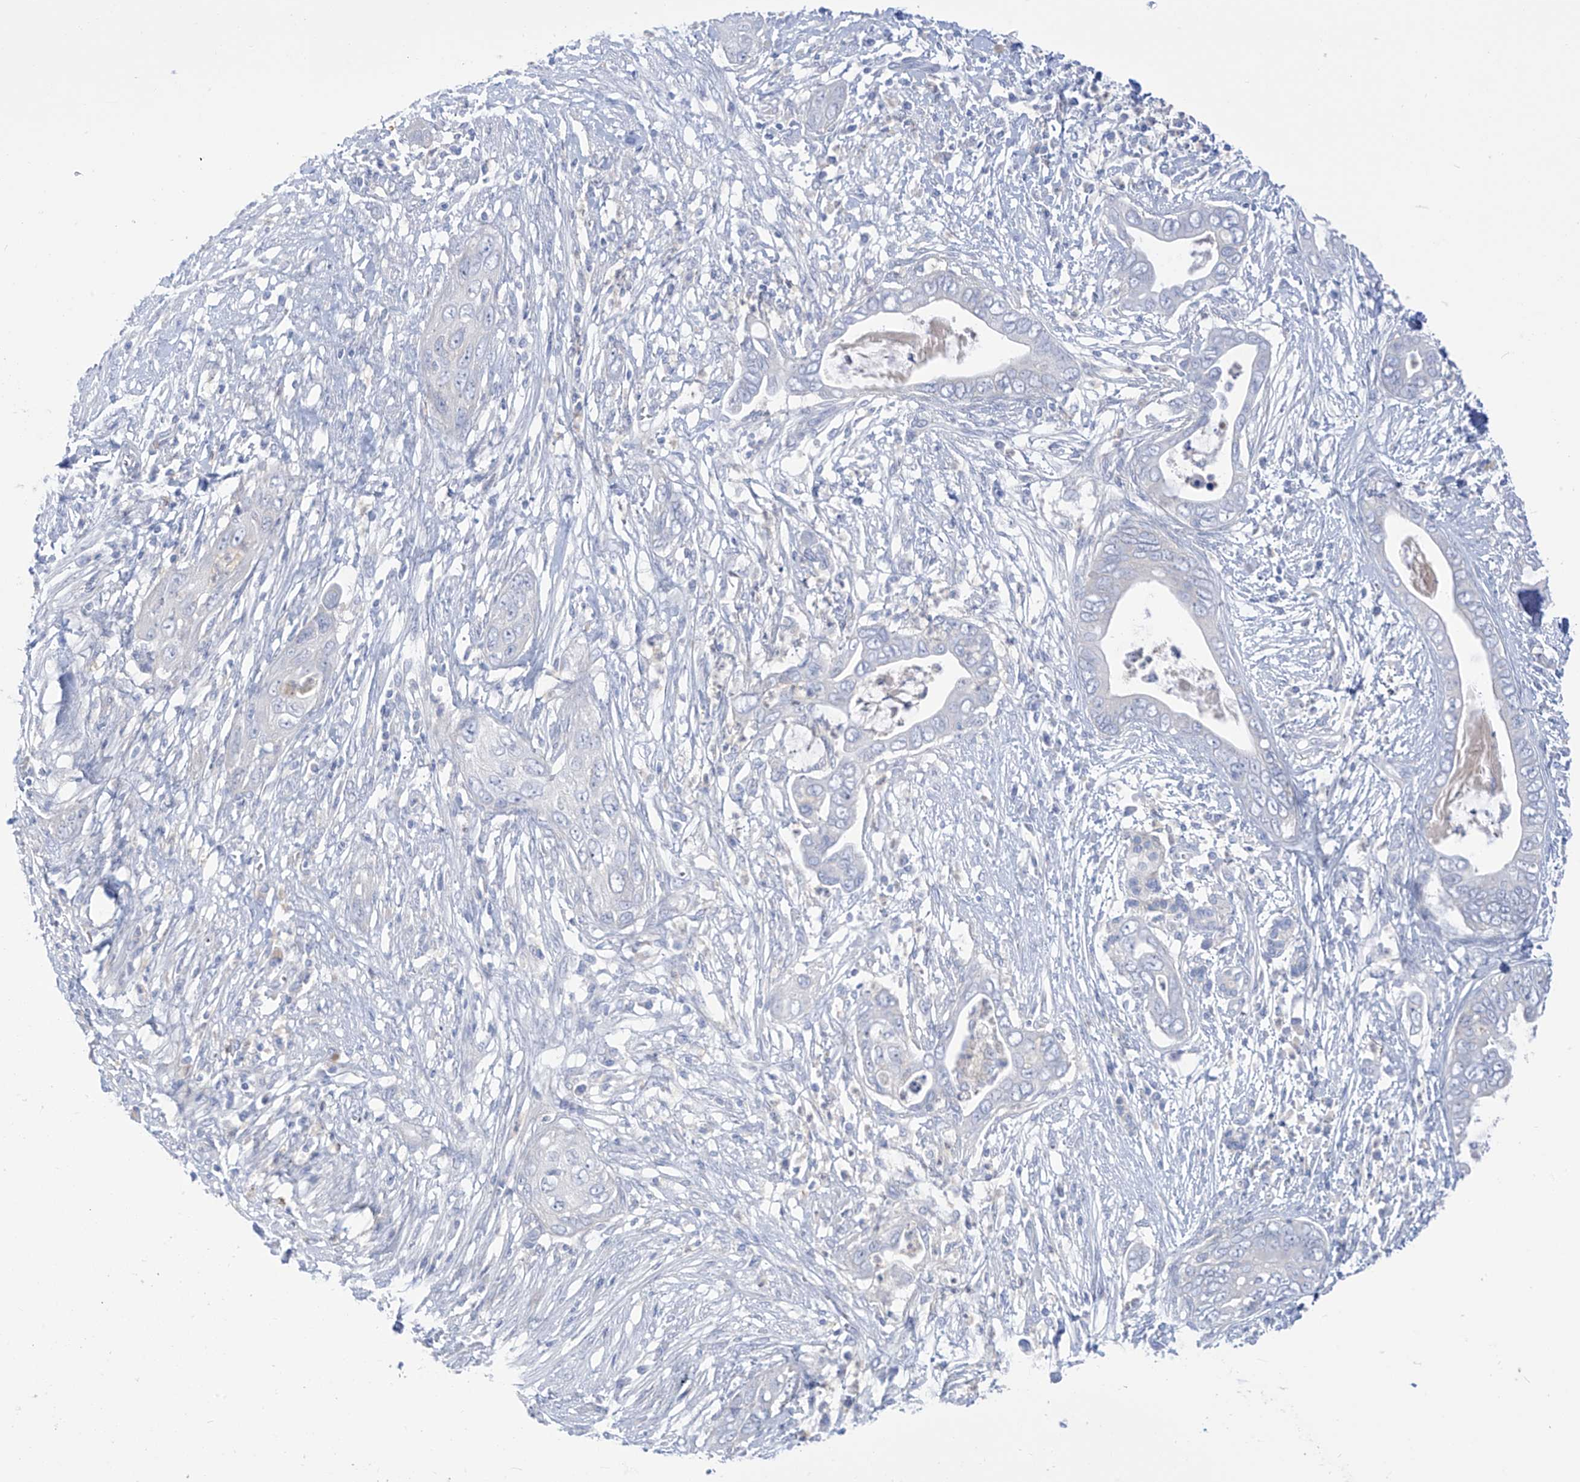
{"staining": {"intensity": "negative", "quantity": "none", "location": "none"}, "tissue": "pancreatic cancer", "cell_type": "Tumor cells", "image_type": "cancer", "snomed": [{"axis": "morphology", "description": "Adenocarcinoma, NOS"}, {"axis": "topography", "description": "Pancreas"}], "caption": "Immunohistochemistry of pancreatic cancer (adenocarcinoma) exhibits no expression in tumor cells. The staining was performed using DAB (3,3'-diaminobenzidine) to visualize the protein expression in brown, while the nuclei were stained in blue with hematoxylin (Magnification: 20x).", "gene": "FABP2", "patient": {"sex": "male", "age": 75}}